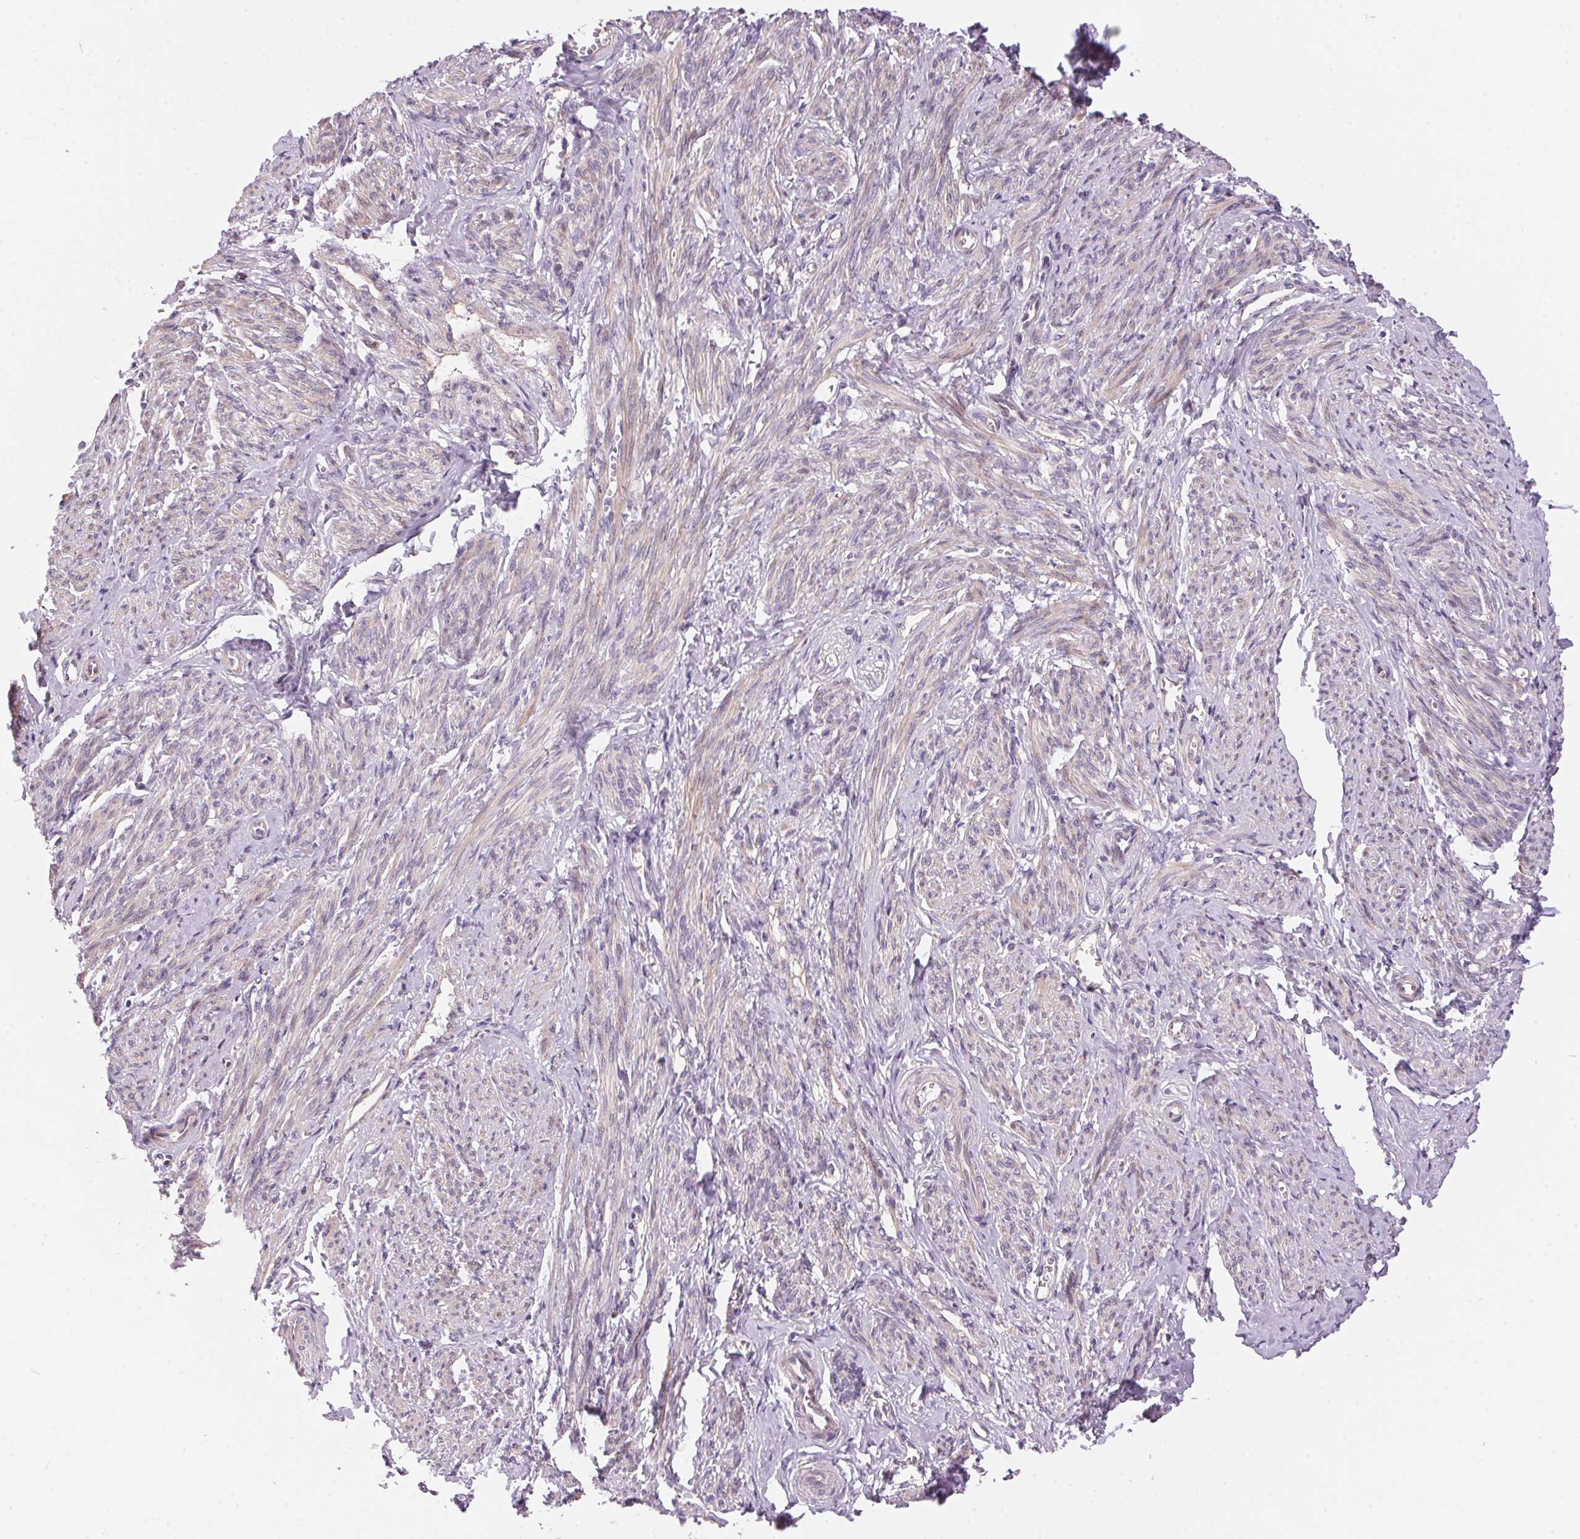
{"staining": {"intensity": "weak", "quantity": "25%-75%", "location": "cytoplasmic/membranous"}, "tissue": "smooth muscle", "cell_type": "Smooth muscle cells", "image_type": "normal", "snomed": [{"axis": "morphology", "description": "Normal tissue, NOS"}, {"axis": "topography", "description": "Smooth muscle"}], "caption": "An image showing weak cytoplasmic/membranous expression in approximately 25%-75% of smooth muscle cells in unremarkable smooth muscle, as visualized by brown immunohistochemical staining.", "gene": "UNC13B", "patient": {"sex": "female", "age": 65}}